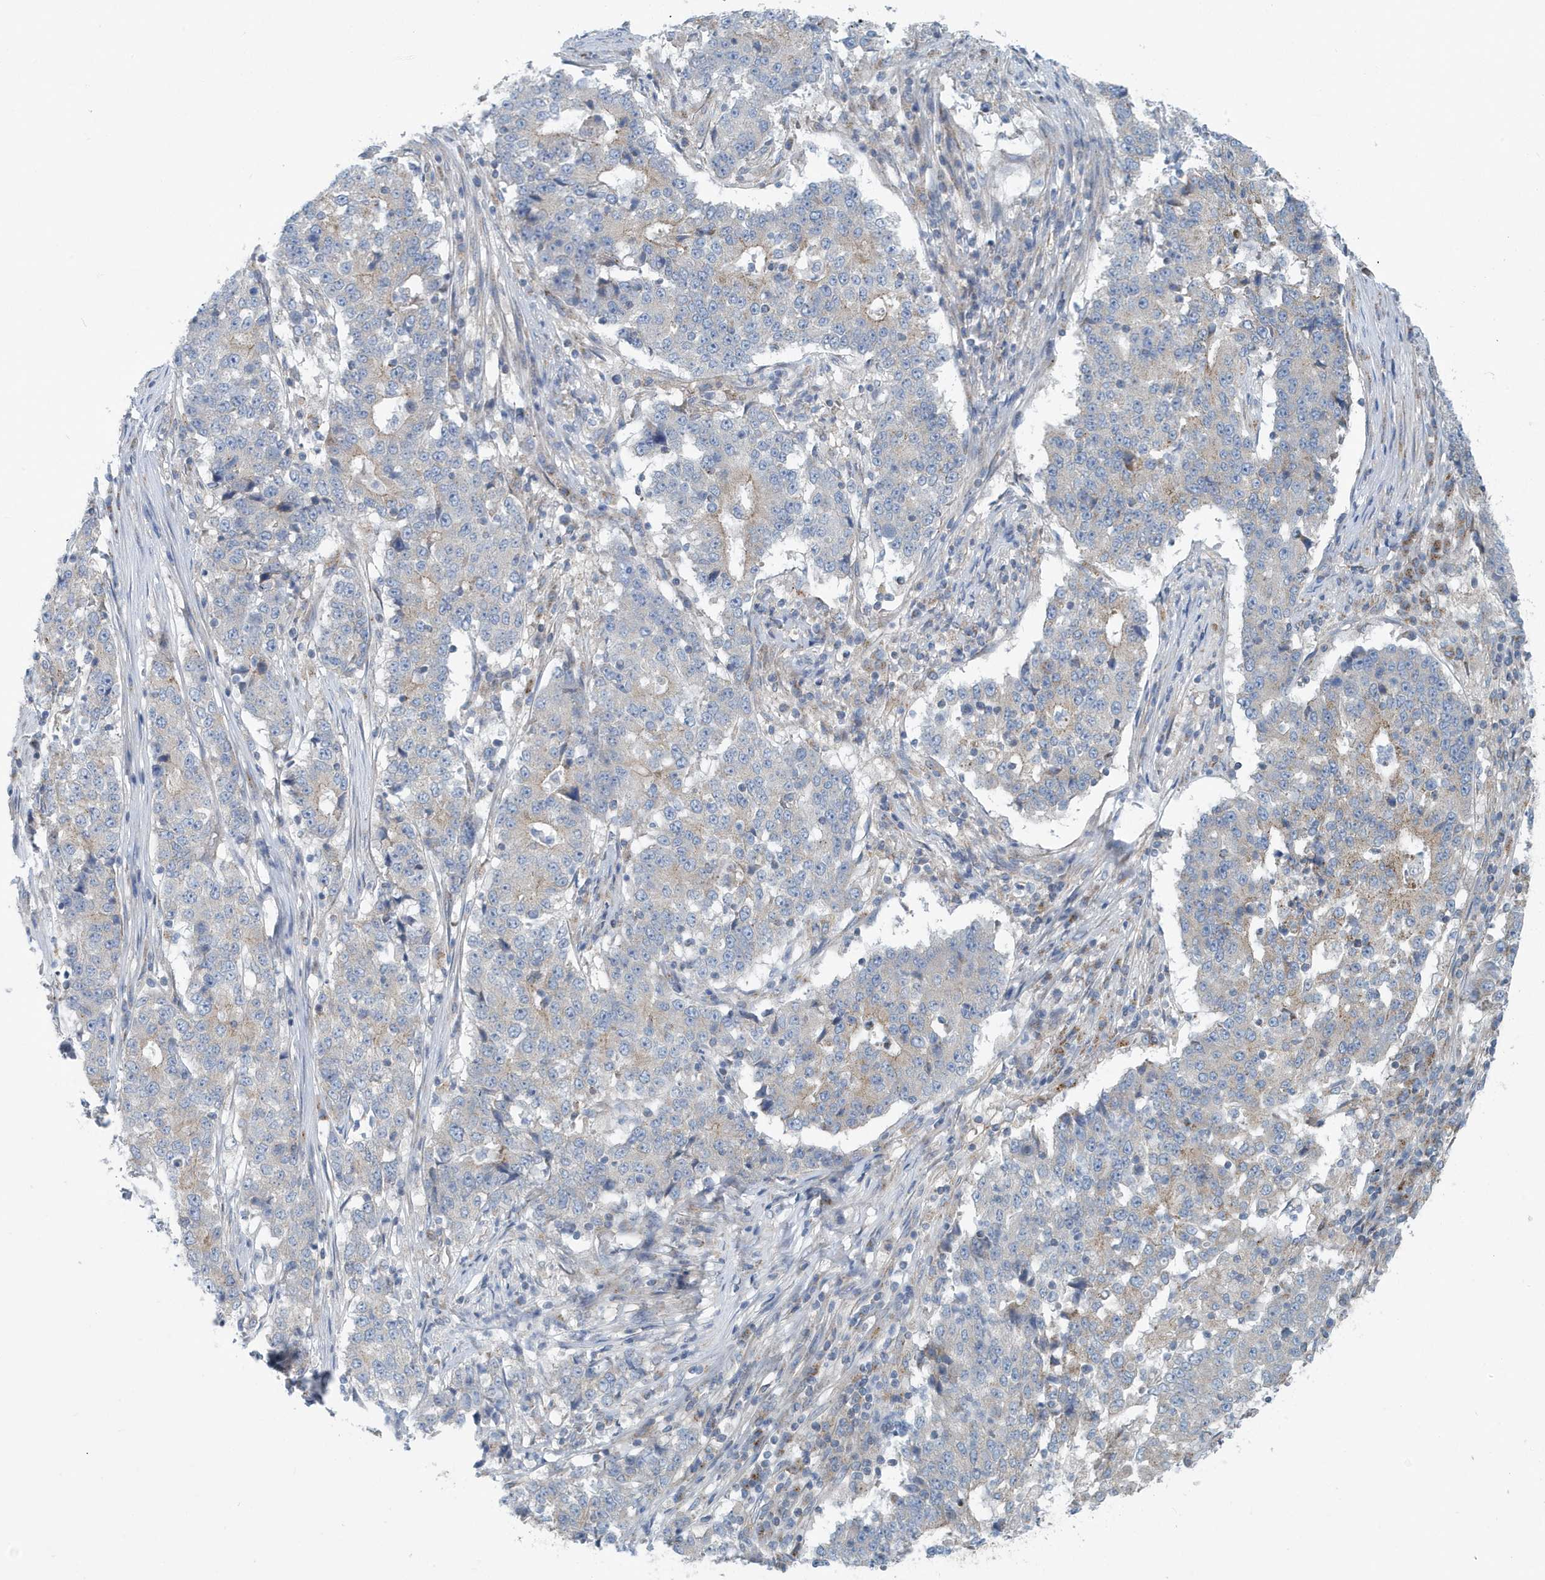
{"staining": {"intensity": "weak", "quantity": "<25%", "location": "cytoplasmic/membranous"}, "tissue": "stomach cancer", "cell_type": "Tumor cells", "image_type": "cancer", "snomed": [{"axis": "morphology", "description": "Adenocarcinoma, NOS"}, {"axis": "topography", "description": "Stomach"}], "caption": "High magnification brightfield microscopy of stomach adenocarcinoma stained with DAB (brown) and counterstained with hematoxylin (blue): tumor cells show no significant expression.", "gene": "PPM1M", "patient": {"sex": "male", "age": 59}}